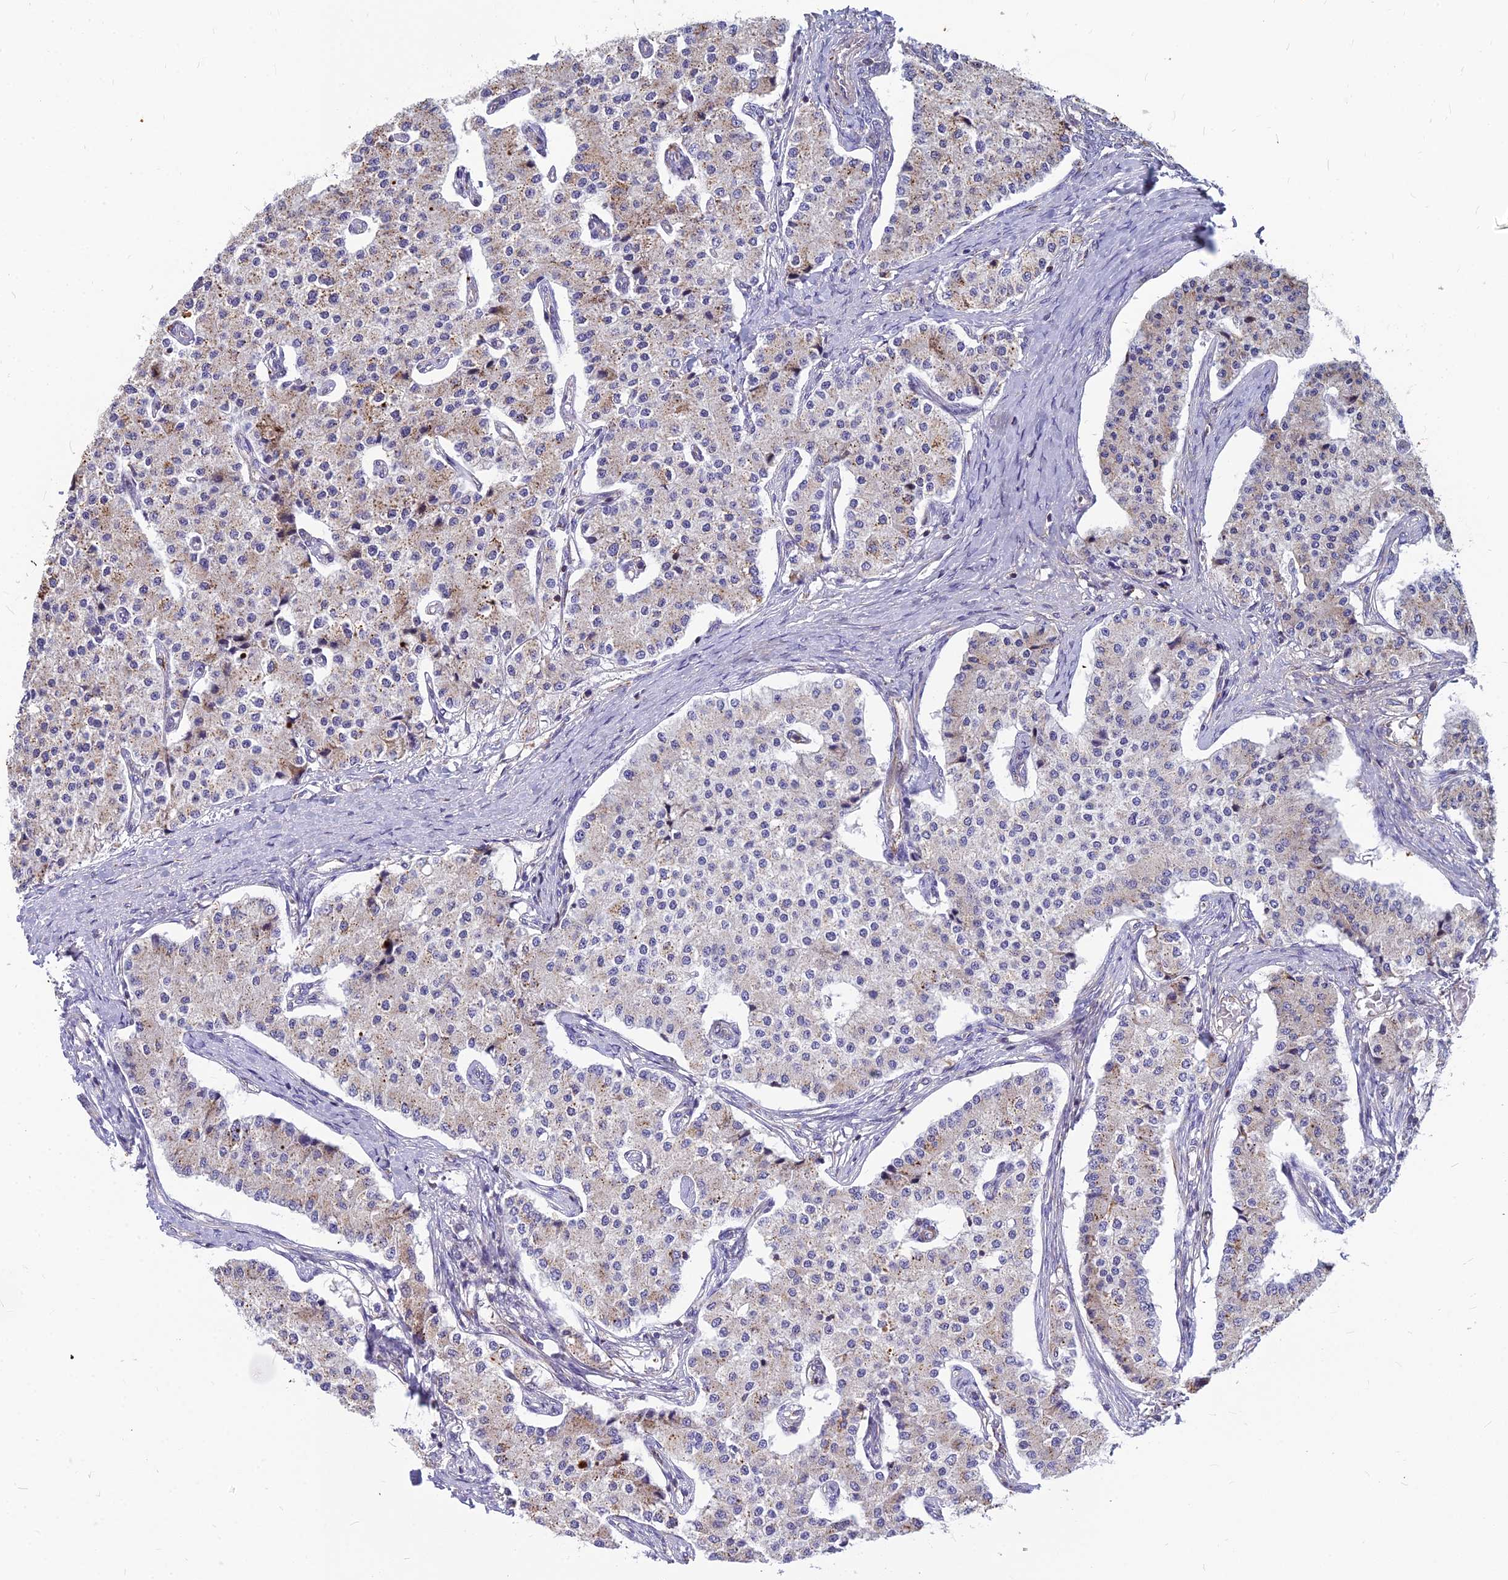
{"staining": {"intensity": "weak", "quantity": "<25%", "location": "cytoplasmic/membranous"}, "tissue": "carcinoid", "cell_type": "Tumor cells", "image_type": "cancer", "snomed": [{"axis": "morphology", "description": "Carcinoid, malignant, NOS"}, {"axis": "topography", "description": "Colon"}], "caption": "Immunohistochemistry (IHC) of malignant carcinoid displays no positivity in tumor cells.", "gene": "GLYATL3", "patient": {"sex": "female", "age": 52}}